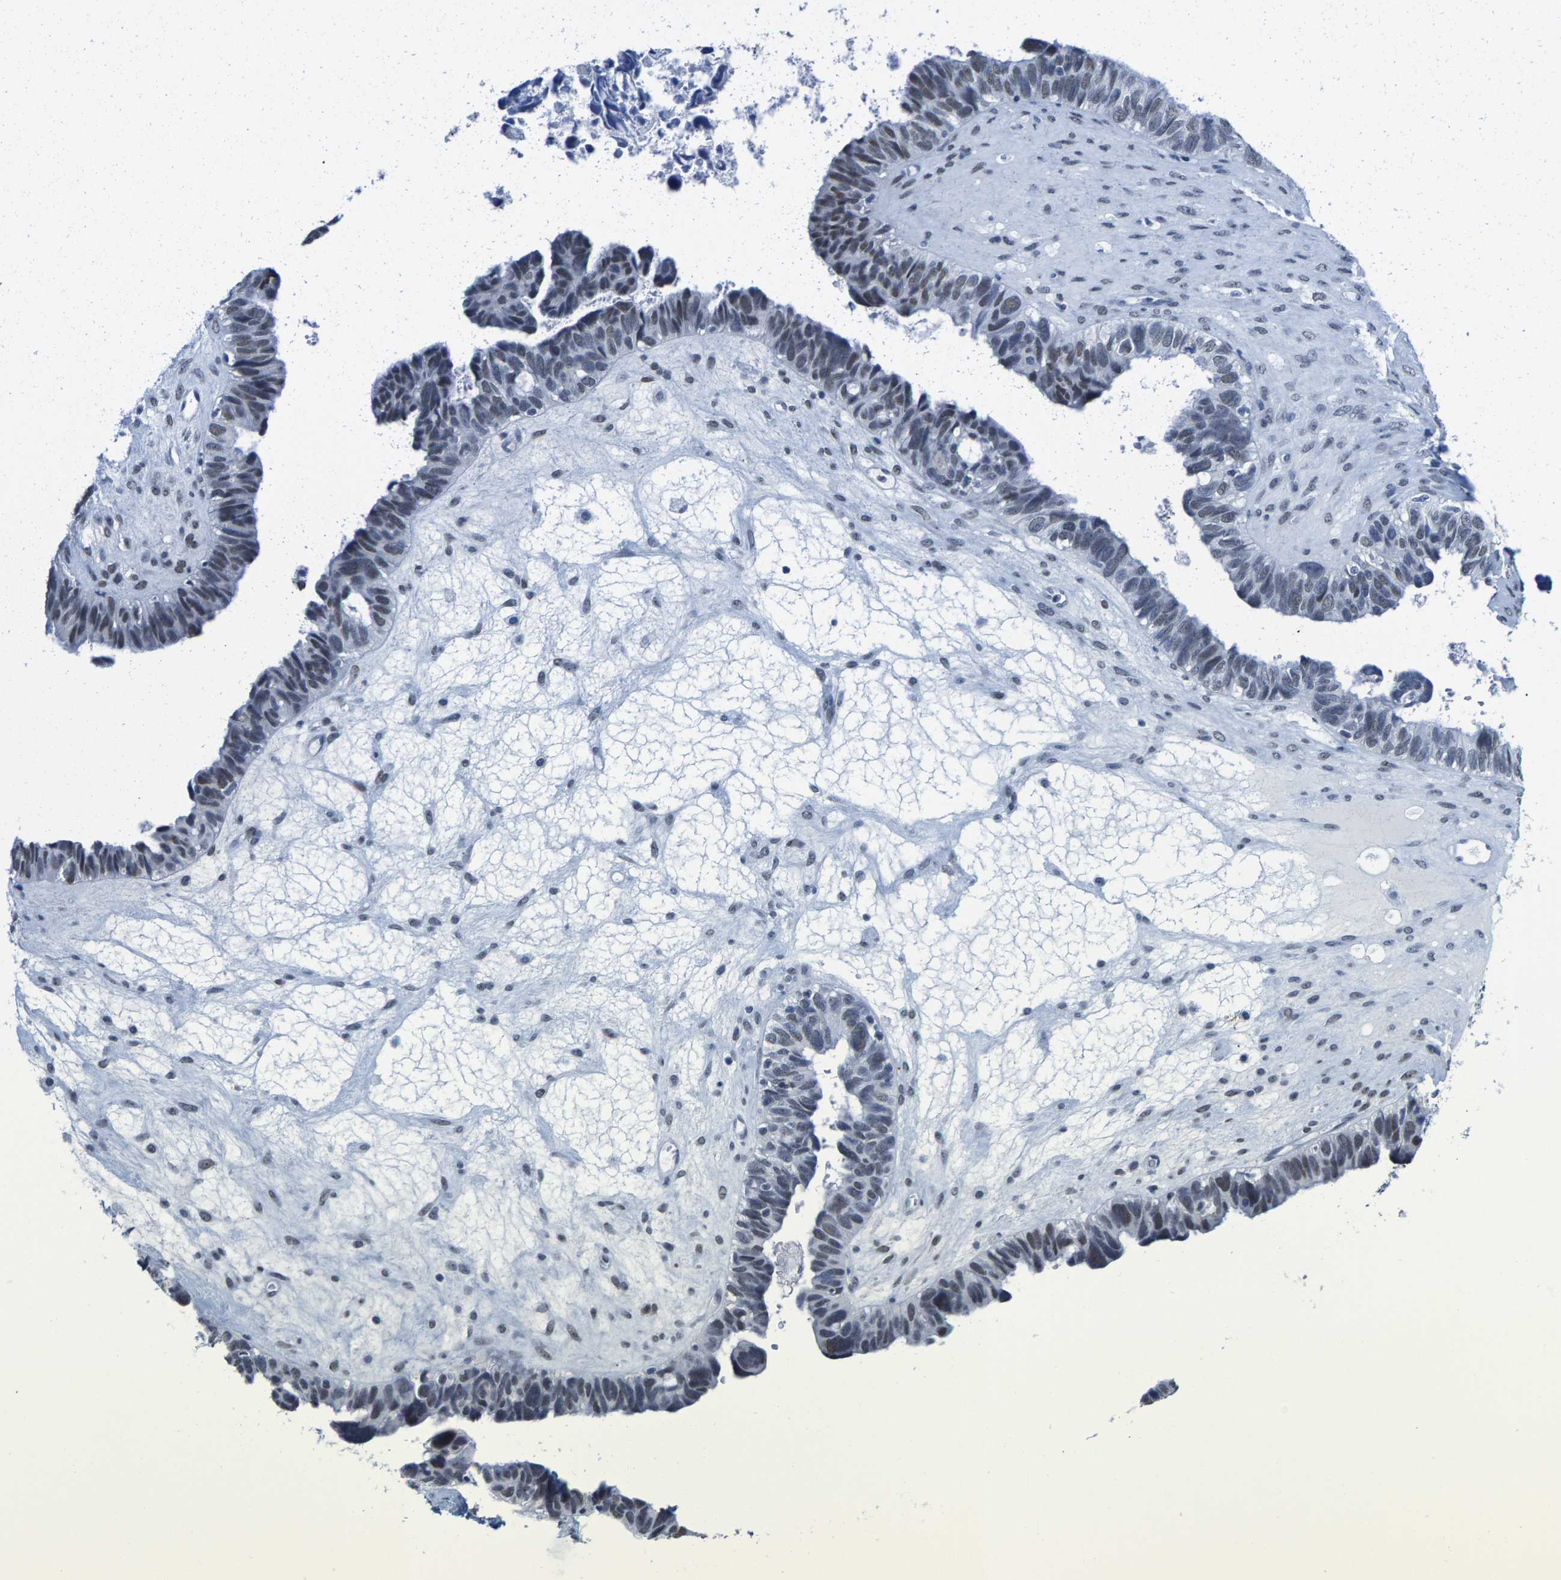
{"staining": {"intensity": "negative", "quantity": "none", "location": "none"}, "tissue": "ovarian cancer", "cell_type": "Tumor cells", "image_type": "cancer", "snomed": [{"axis": "morphology", "description": "Cystadenocarcinoma, serous, NOS"}, {"axis": "topography", "description": "Ovary"}], "caption": "Photomicrograph shows no significant protein expression in tumor cells of serous cystadenocarcinoma (ovarian). Nuclei are stained in blue.", "gene": "SETD1B", "patient": {"sex": "female", "age": 79}}